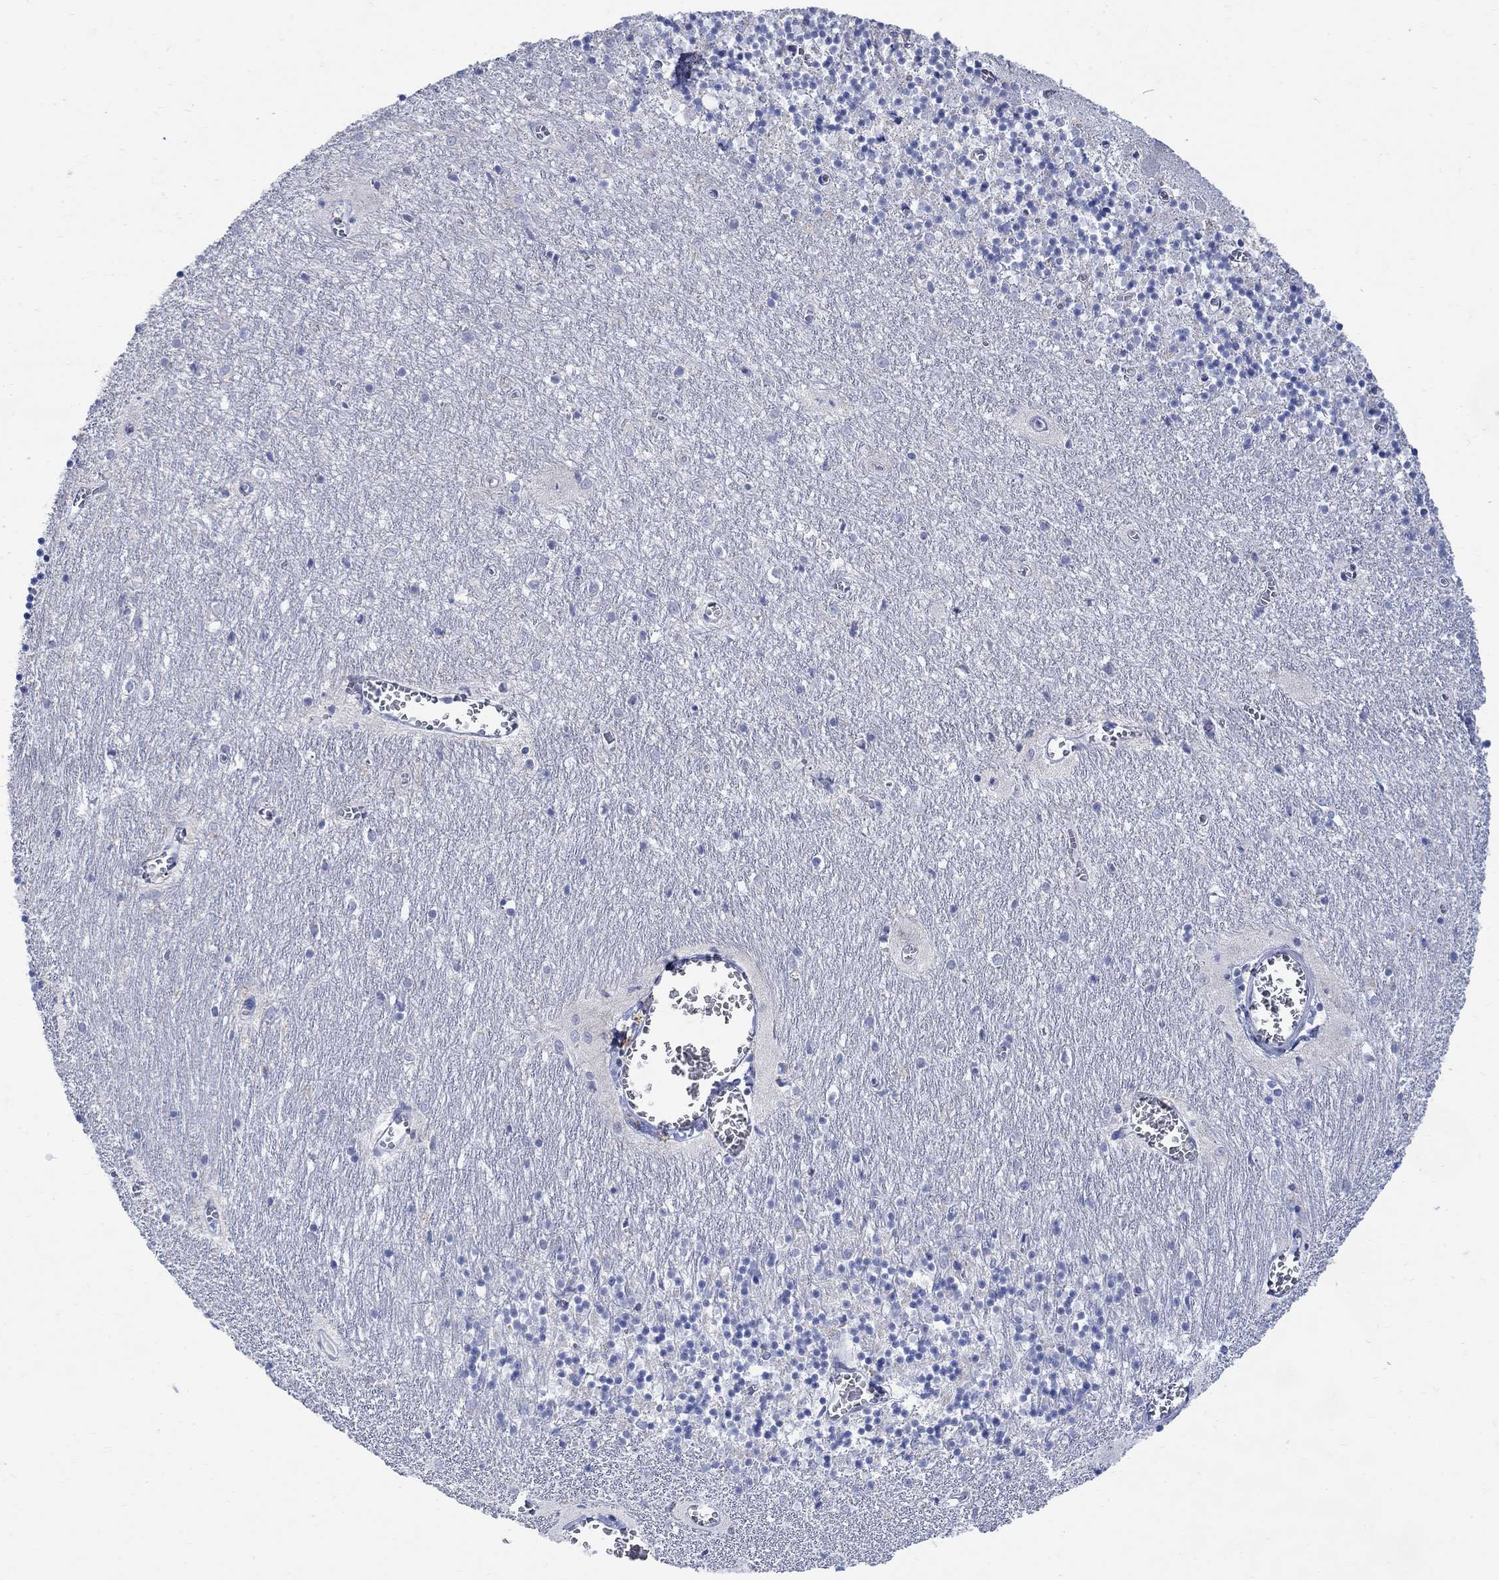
{"staining": {"intensity": "negative", "quantity": "none", "location": "none"}, "tissue": "cerebellum", "cell_type": "Cells in granular layer", "image_type": "normal", "snomed": [{"axis": "morphology", "description": "Normal tissue, NOS"}, {"axis": "topography", "description": "Cerebellum"}], "caption": "Immunohistochemical staining of unremarkable human cerebellum shows no significant positivity in cells in granular layer. (DAB (3,3'-diaminobenzidine) IHC visualized using brightfield microscopy, high magnification).", "gene": "GCM1", "patient": {"sex": "female", "age": 64}}